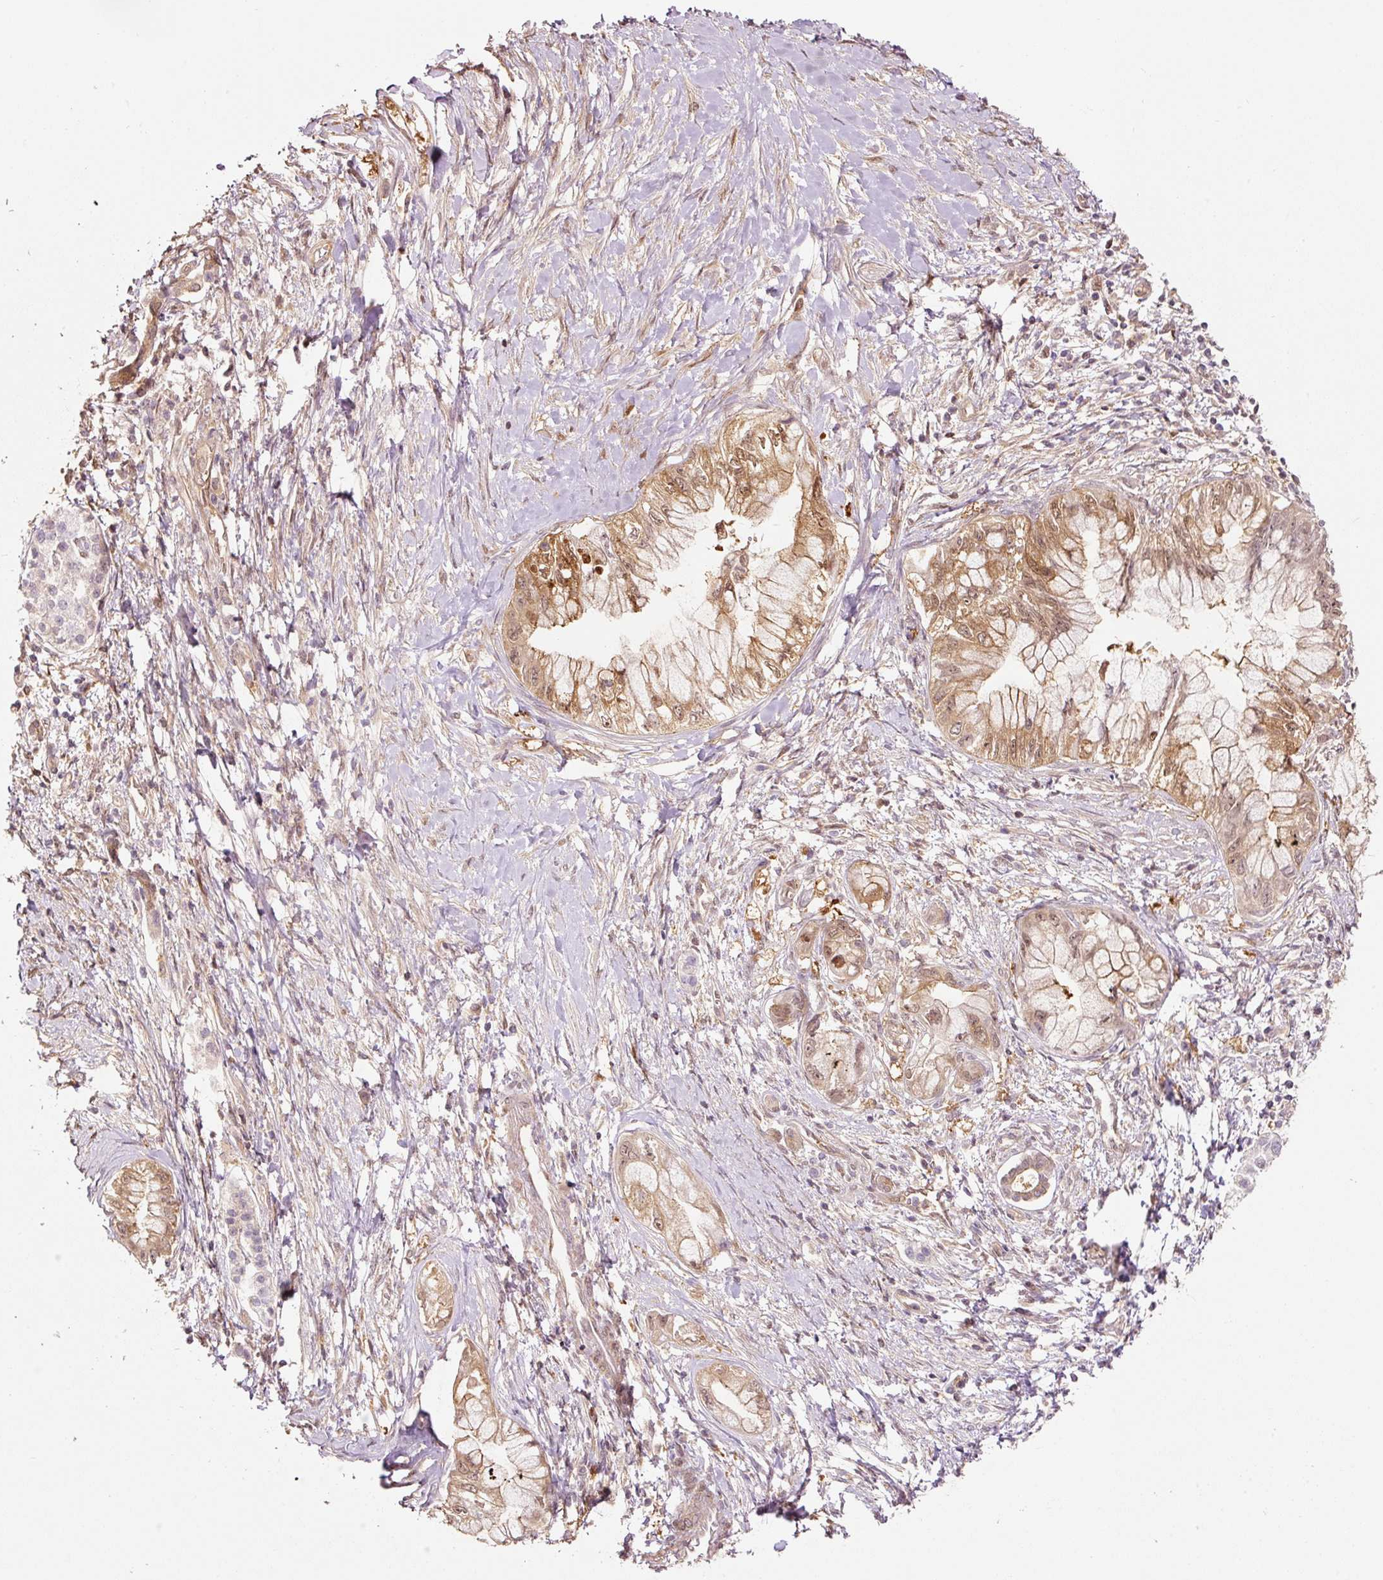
{"staining": {"intensity": "moderate", "quantity": ">75%", "location": "cytoplasmic/membranous,nuclear"}, "tissue": "pancreatic cancer", "cell_type": "Tumor cells", "image_type": "cancer", "snomed": [{"axis": "morphology", "description": "Adenocarcinoma, NOS"}, {"axis": "topography", "description": "Pancreas"}], "caption": "Pancreatic cancer tissue shows moderate cytoplasmic/membranous and nuclear staining in approximately >75% of tumor cells (DAB IHC with brightfield microscopy, high magnification).", "gene": "FBXL14", "patient": {"sex": "male", "age": 48}}